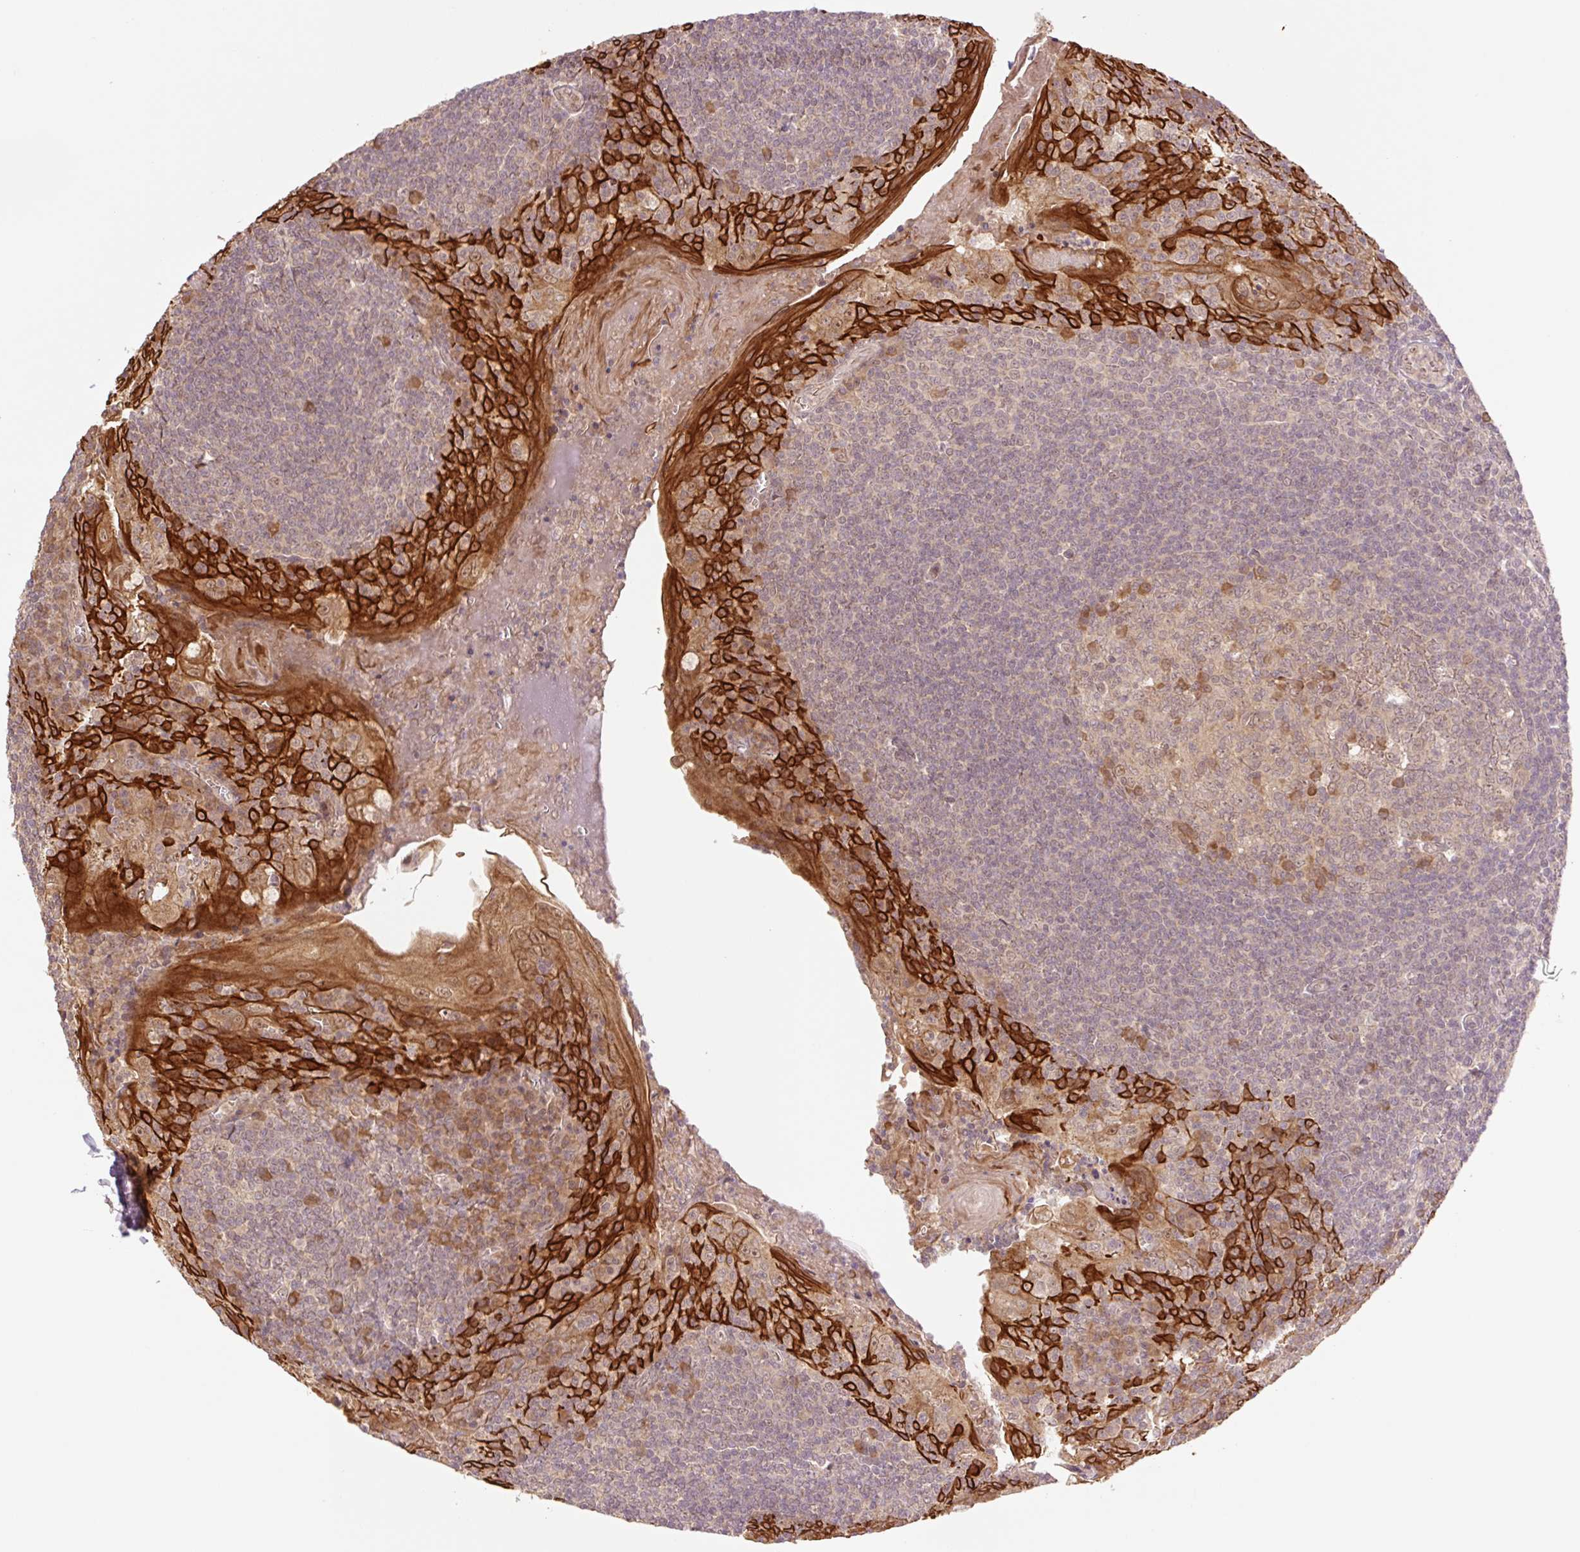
{"staining": {"intensity": "moderate", "quantity": "25%-75%", "location": "cytoplasmic/membranous,nuclear"}, "tissue": "tonsil", "cell_type": "Germinal center cells", "image_type": "normal", "snomed": [{"axis": "morphology", "description": "Normal tissue, NOS"}, {"axis": "topography", "description": "Tonsil"}], "caption": "Protein staining of normal tonsil demonstrates moderate cytoplasmic/membranous,nuclear staining in about 25%-75% of germinal center cells.", "gene": "YJU2B", "patient": {"sex": "male", "age": 27}}